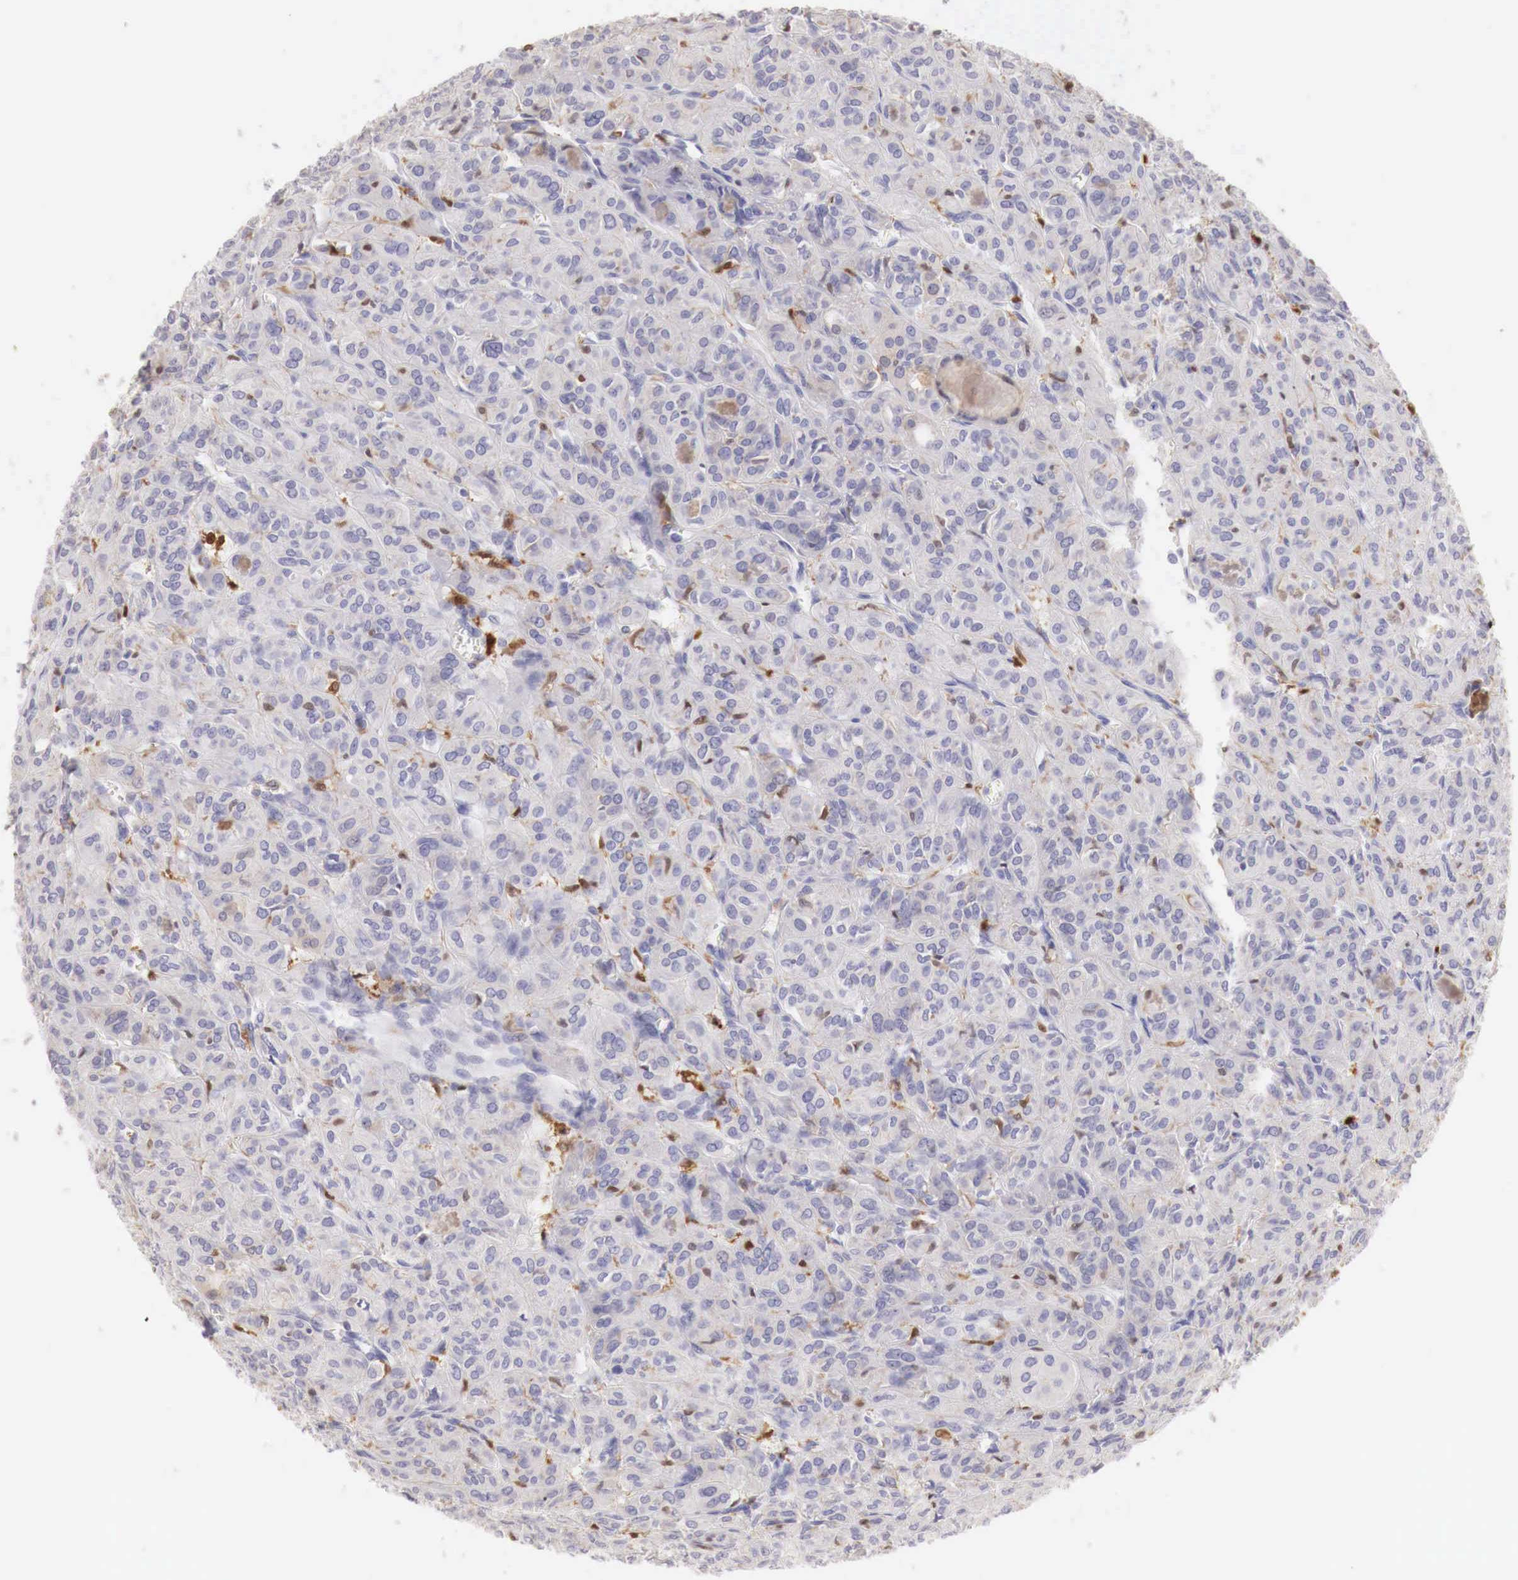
{"staining": {"intensity": "weak", "quantity": "<25%", "location": "cytoplasmic/membranous"}, "tissue": "thyroid cancer", "cell_type": "Tumor cells", "image_type": "cancer", "snomed": [{"axis": "morphology", "description": "Follicular adenoma carcinoma, NOS"}, {"axis": "topography", "description": "Thyroid gland"}], "caption": "Human thyroid follicular adenoma carcinoma stained for a protein using immunohistochemistry (IHC) shows no positivity in tumor cells.", "gene": "RENBP", "patient": {"sex": "female", "age": 71}}